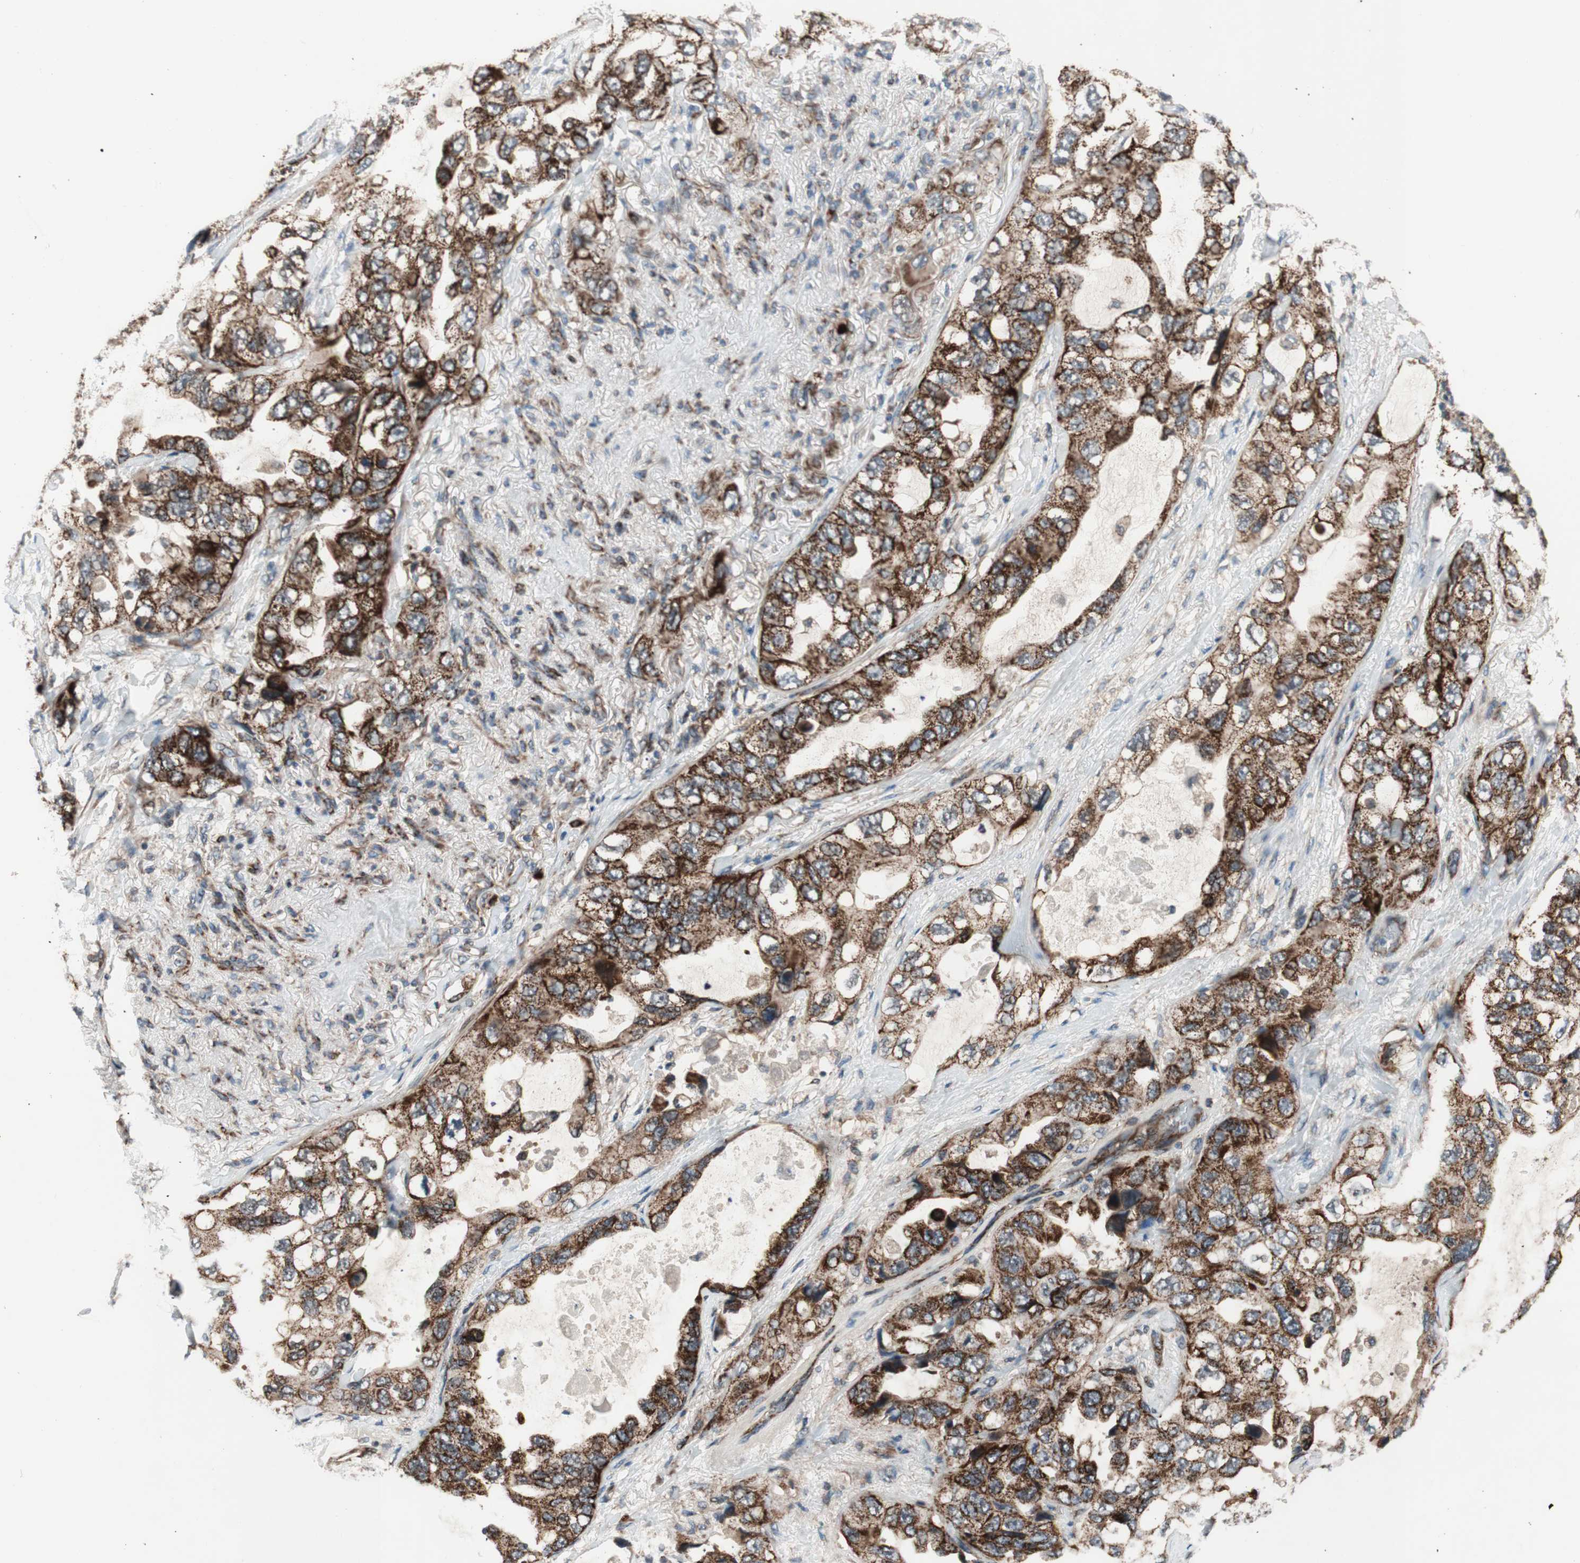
{"staining": {"intensity": "strong", "quantity": ">75%", "location": "cytoplasmic/membranous"}, "tissue": "lung cancer", "cell_type": "Tumor cells", "image_type": "cancer", "snomed": [{"axis": "morphology", "description": "Squamous cell carcinoma, NOS"}, {"axis": "topography", "description": "Lung"}], "caption": "Brown immunohistochemical staining in human lung squamous cell carcinoma demonstrates strong cytoplasmic/membranous staining in approximately >75% of tumor cells.", "gene": "AKAP1", "patient": {"sex": "female", "age": 73}}